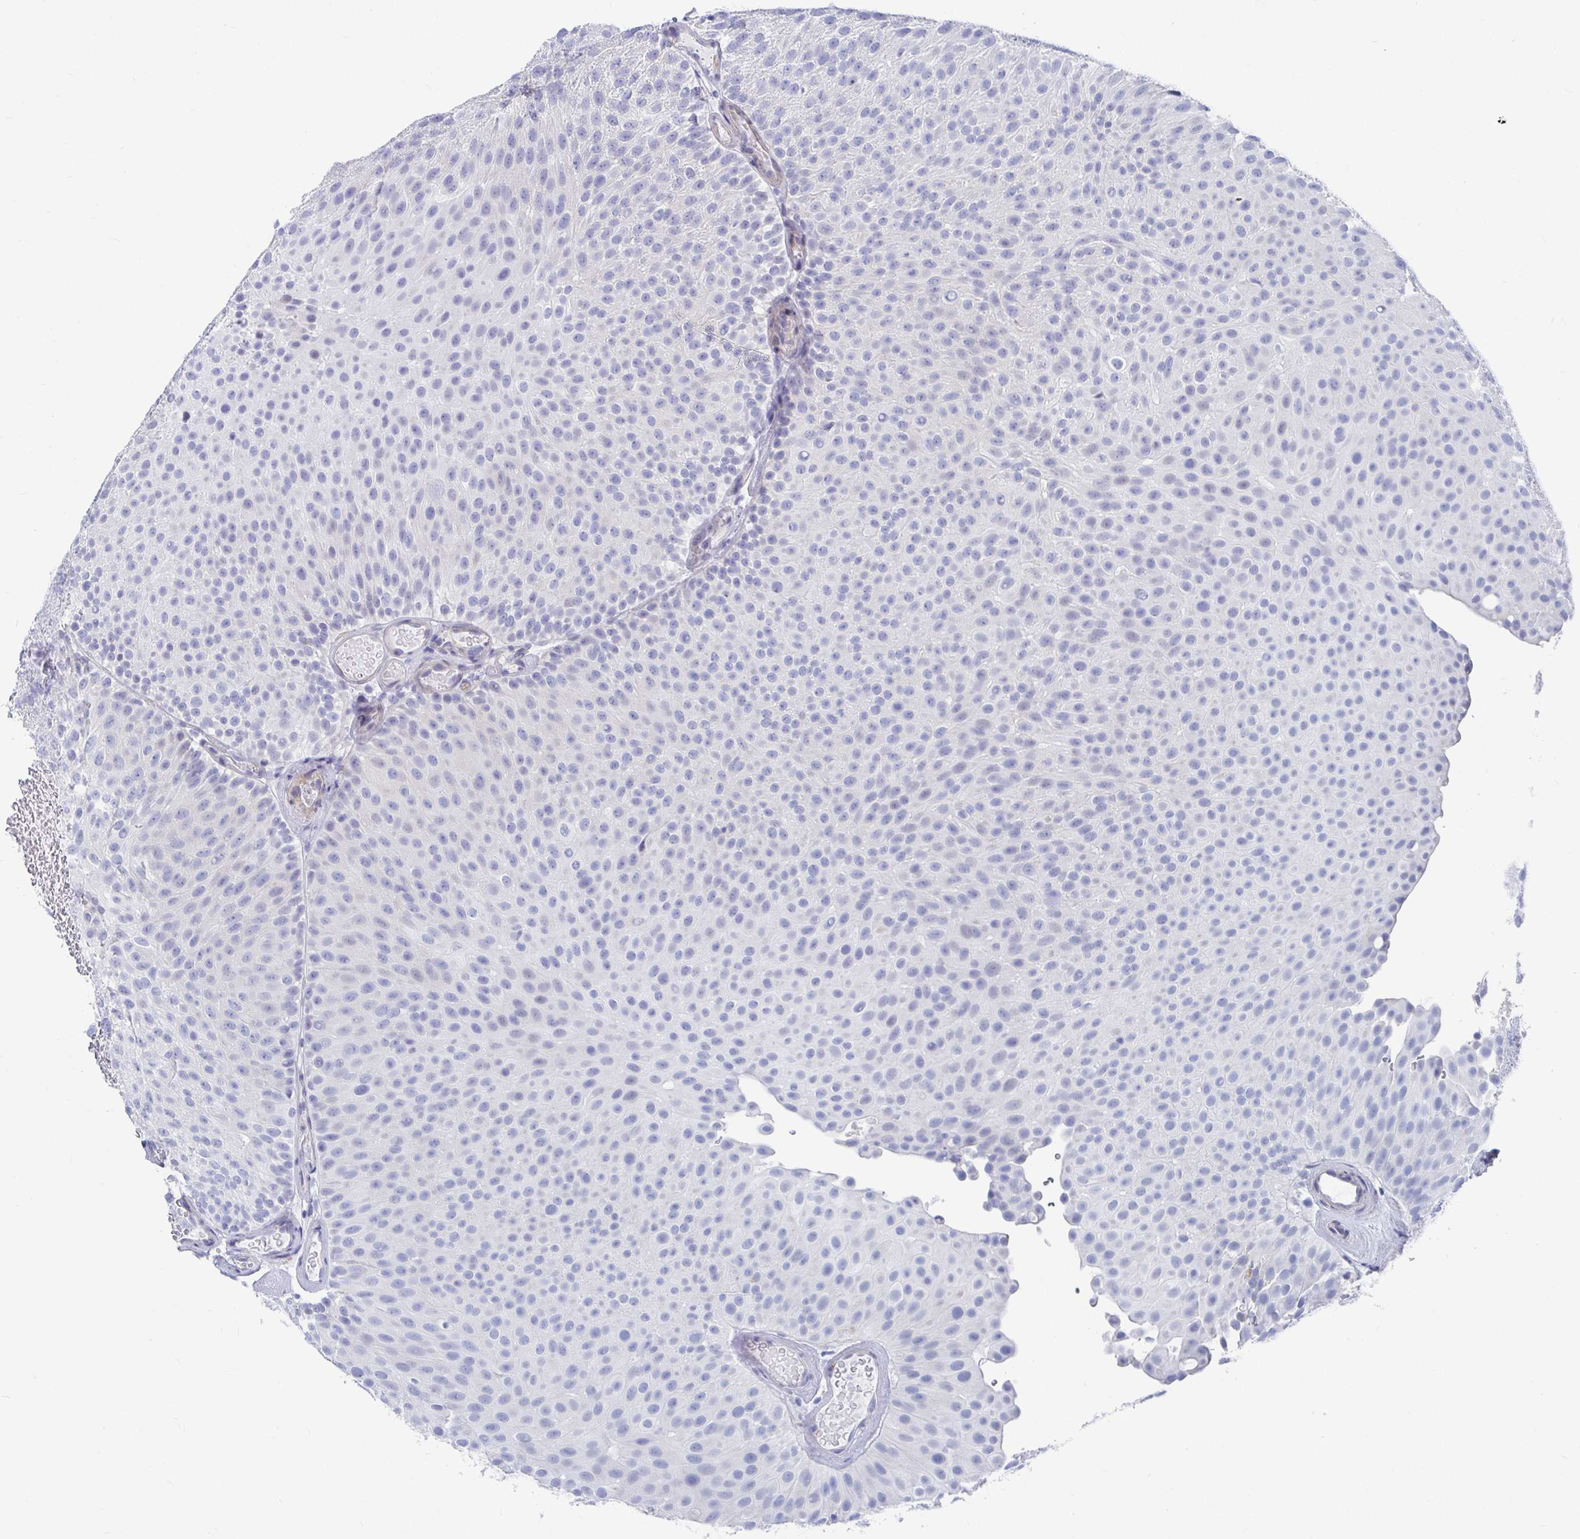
{"staining": {"intensity": "negative", "quantity": "none", "location": "none"}, "tissue": "urothelial cancer", "cell_type": "Tumor cells", "image_type": "cancer", "snomed": [{"axis": "morphology", "description": "Urothelial carcinoma, Low grade"}, {"axis": "topography", "description": "Urinary bladder"}], "caption": "The image displays no significant staining in tumor cells of urothelial cancer. The staining is performed using DAB (3,3'-diaminobenzidine) brown chromogen with nuclei counter-stained in using hematoxylin.", "gene": "ZFP82", "patient": {"sex": "male", "age": 78}}